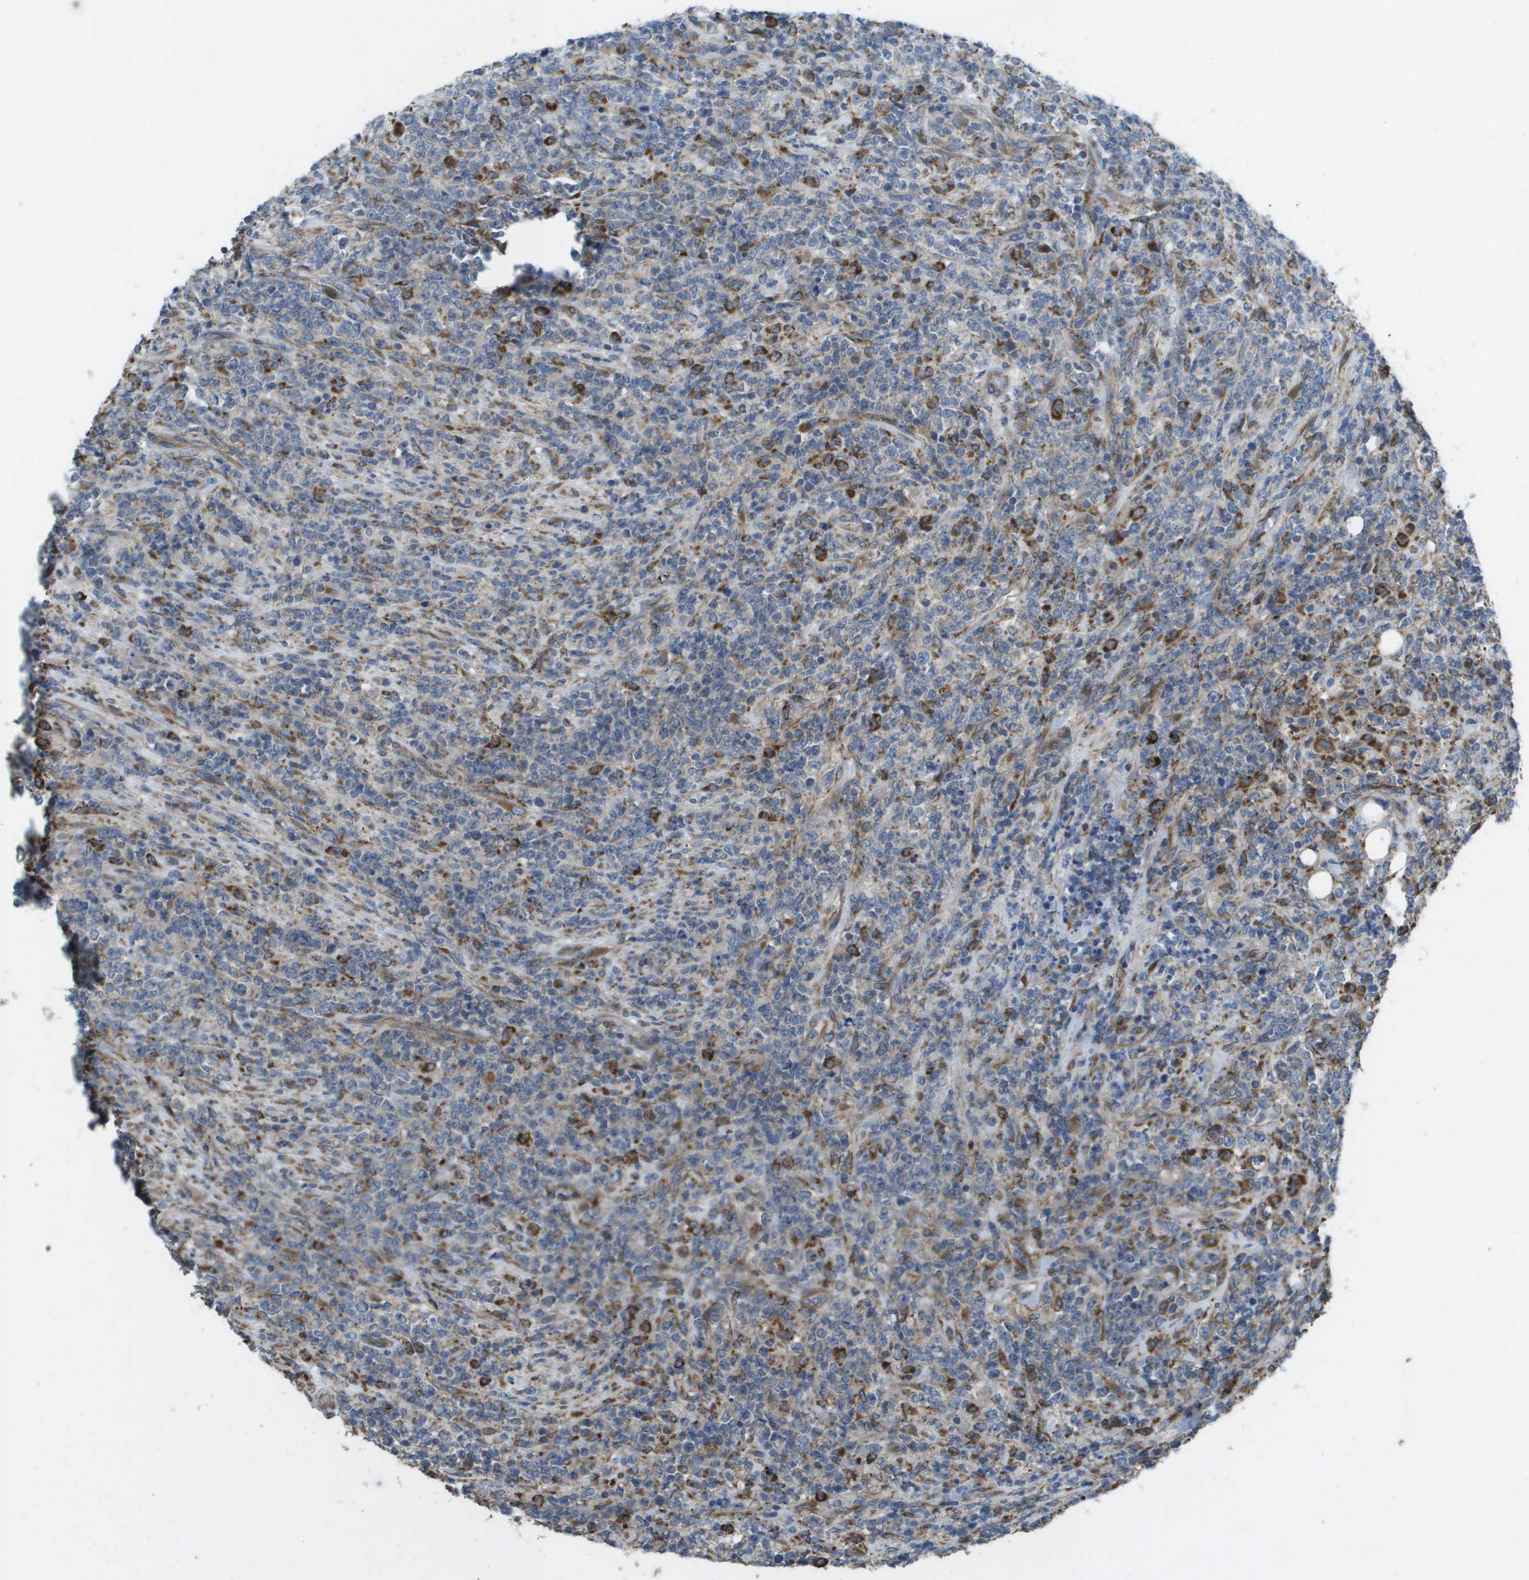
{"staining": {"intensity": "moderate", "quantity": "<25%", "location": "cytoplasmic/membranous"}, "tissue": "lymphoma", "cell_type": "Tumor cells", "image_type": "cancer", "snomed": [{"axis": "morphology", "description": "Malignant lymphoma, non-Hodgkin's type, High grade"}, {"axis": "topography", "description": "Soft tissue"}], "caption": "Approximately <25% of tumor cells in lymphoma reveal moderate cytoplasmic/membranous protein expression as visualized by brown immunohistochemical staining.", "gene": "CLCN2", "patient": {"sex": "male", "age": 18}}